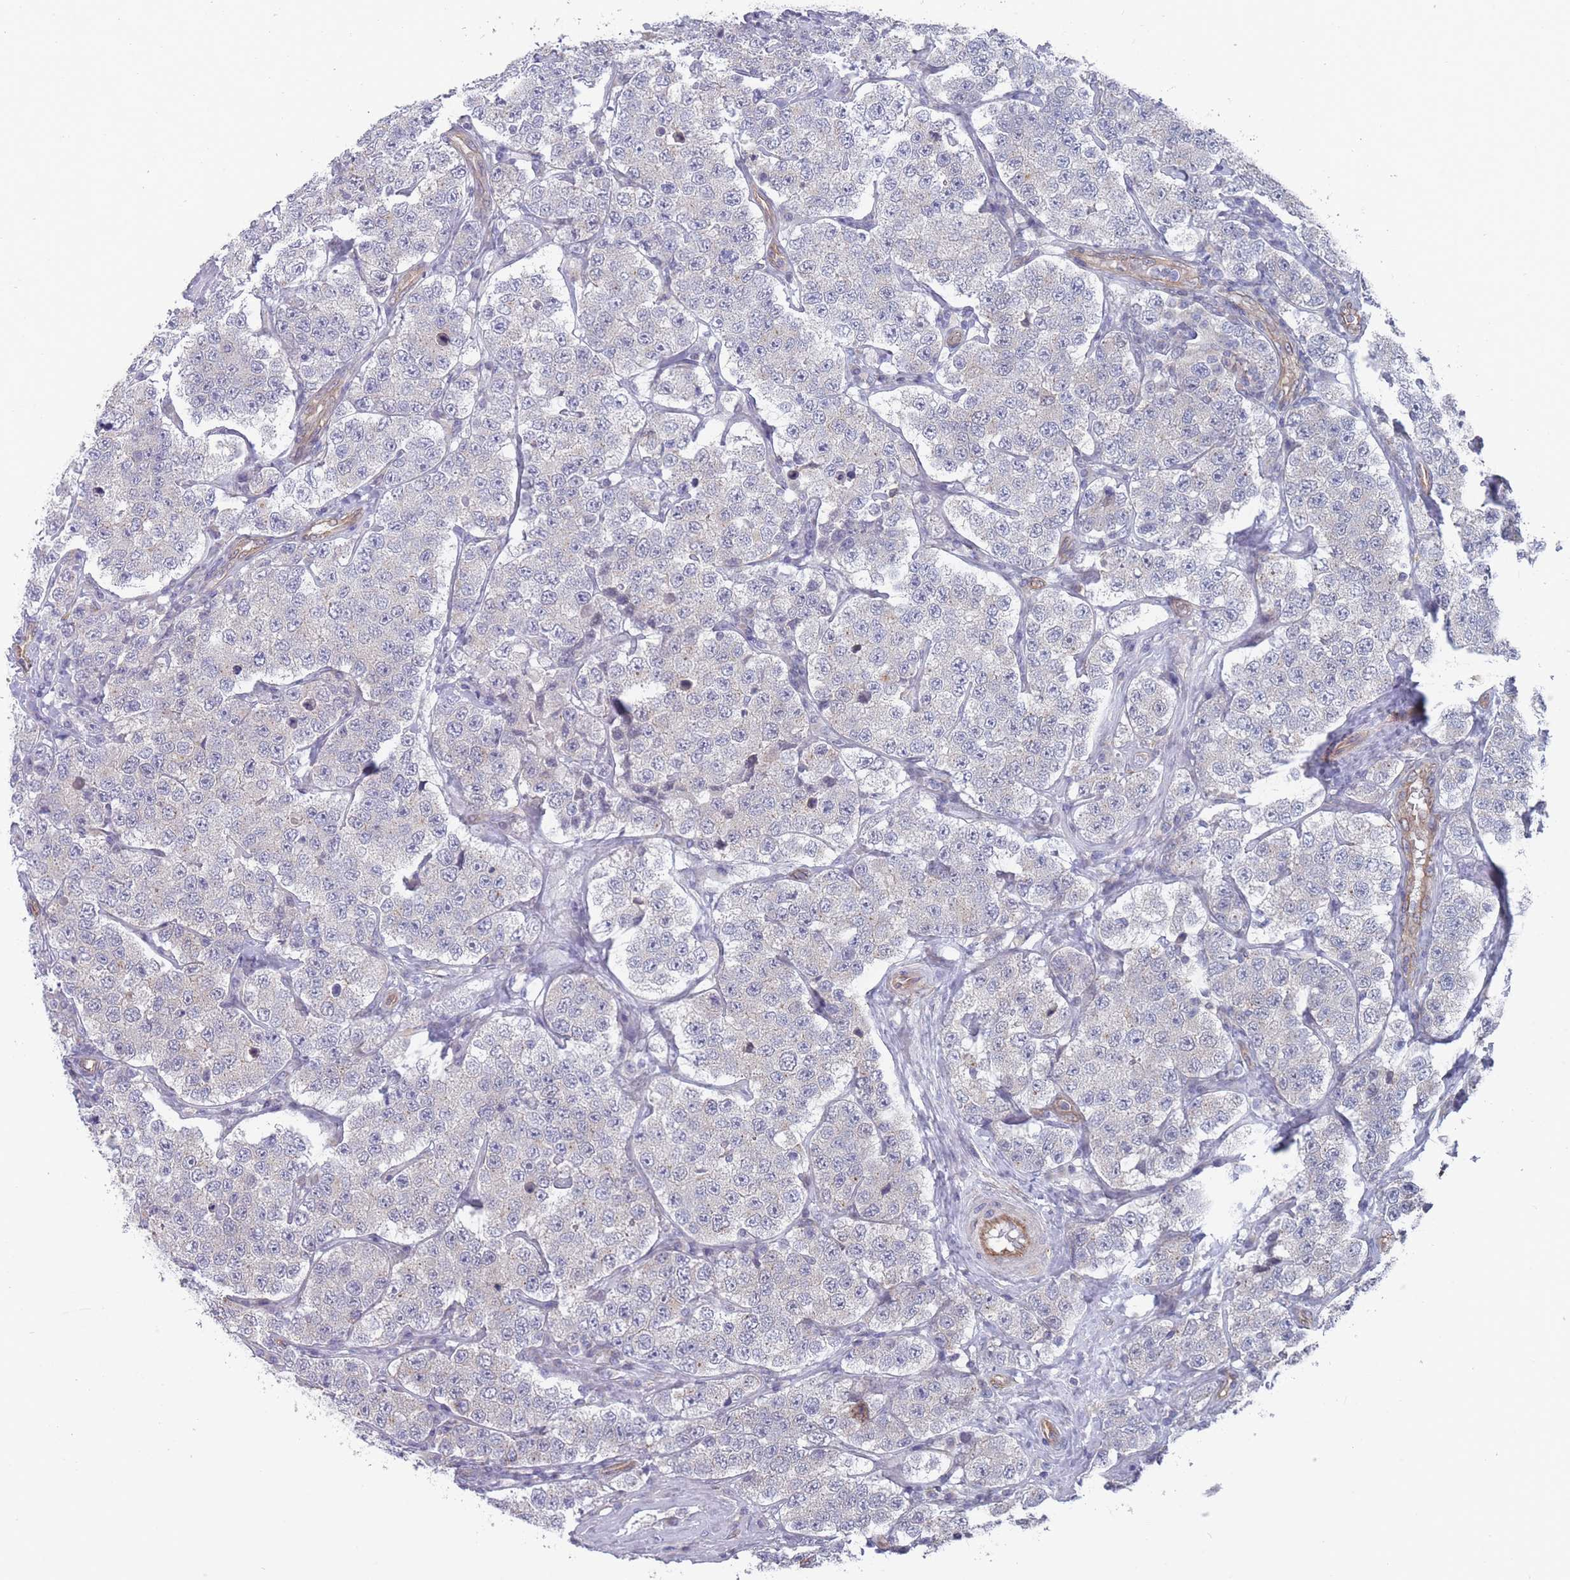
{"staining": {"intensity": "negative", "quantity": "none", "location": "none"}, "tissue": "testis cancer", "cell_type": "Tumor cells", "image_type": "cancer", "snomed": [{"axis": "morphology", "description": "Seminoma, NOS"}, {"axis": "topography", "description": "Testis"}], "caption": "DAB (3,3'-diaminobenzidine) immunohistochemical staining of testis cancer reveals no significant expression in tumor cells.", "gene": "SLC1A6", "patient": {"sex": "male", "age": 34}}